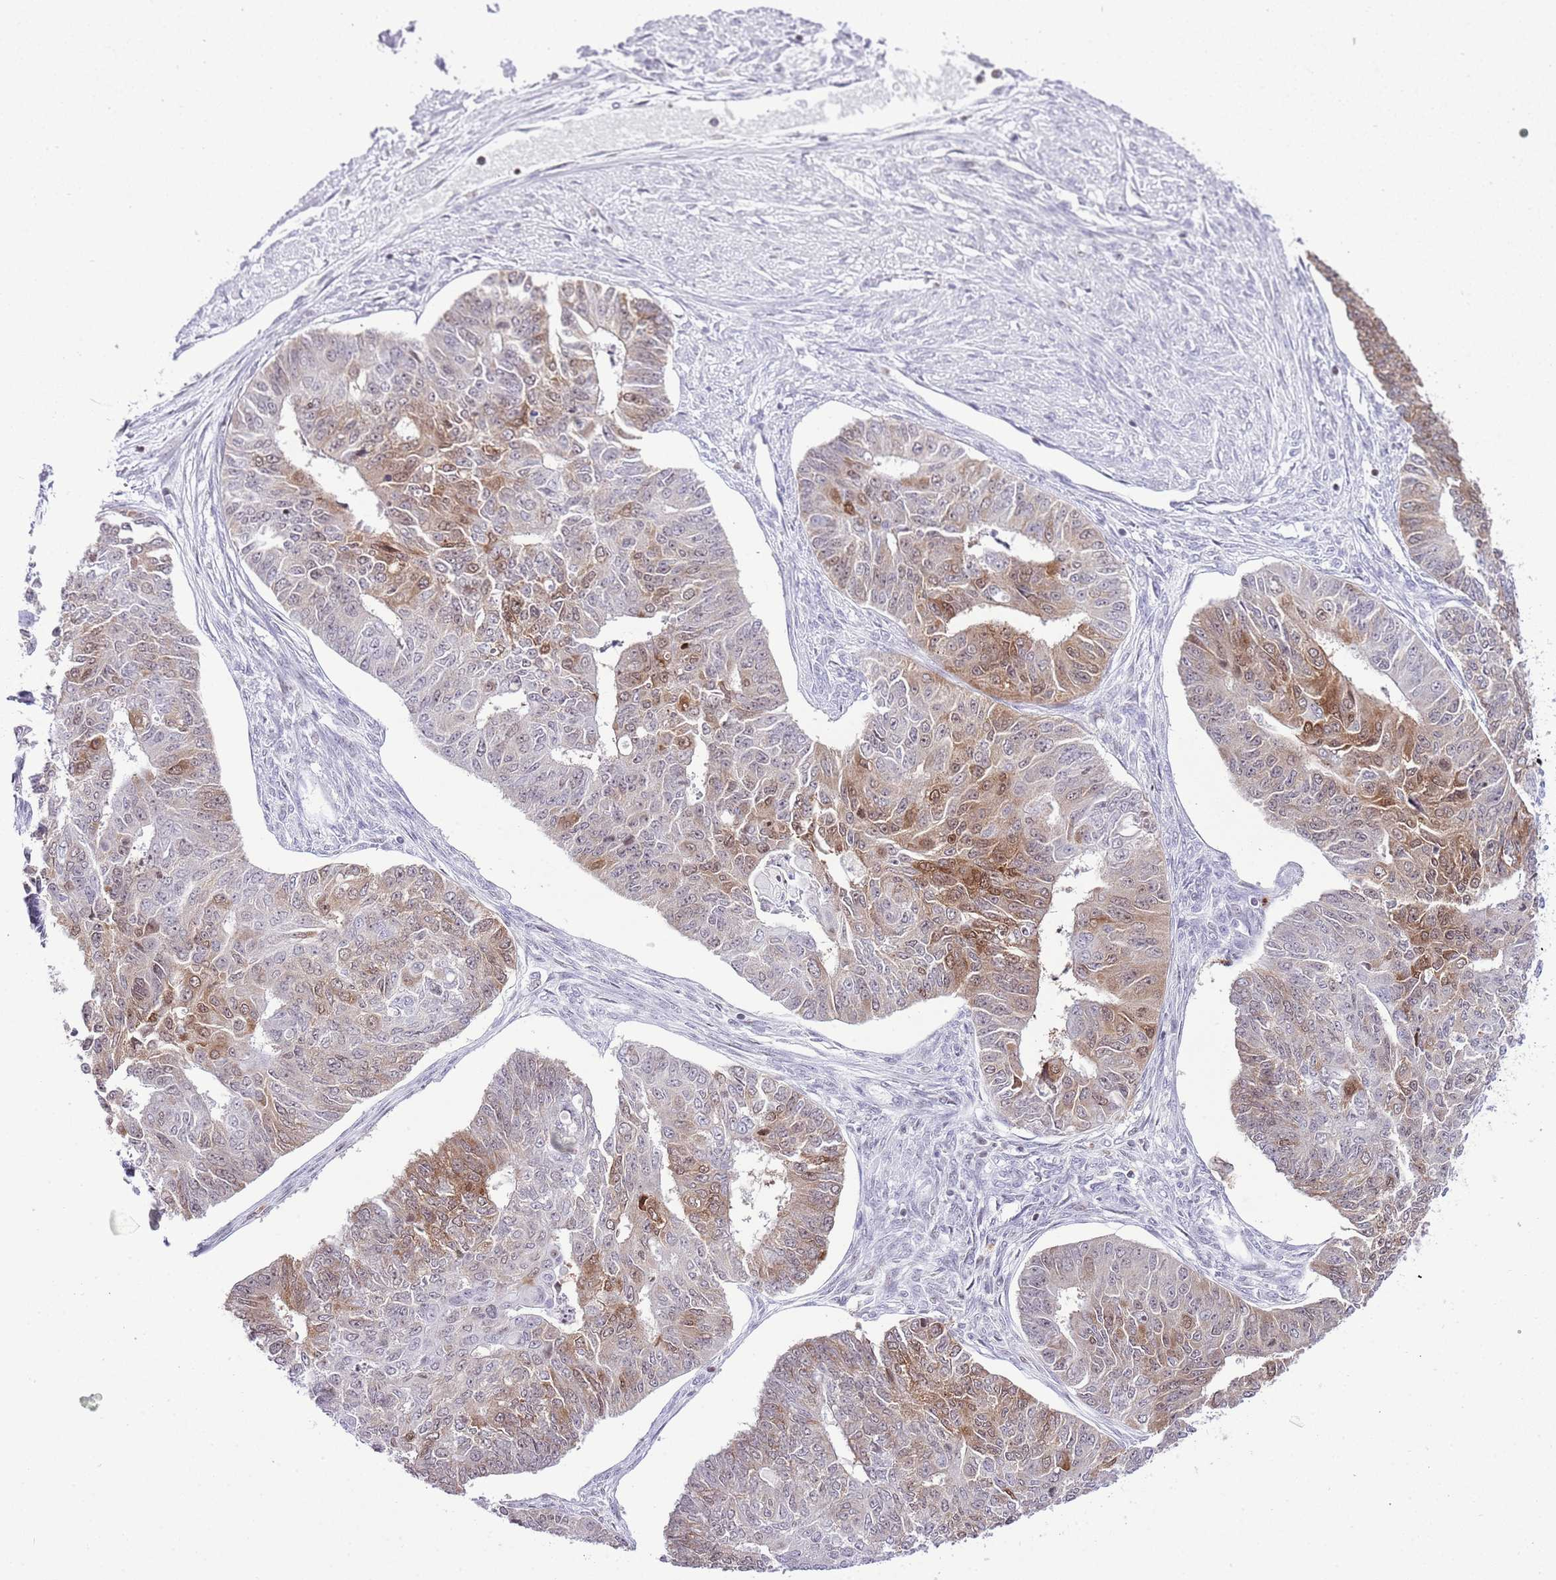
{"staining": {"intensity": "moderate", "quantity": "<25%", "location": "cytoplasmic/membranous,nuclear"}, "tissue": "endometrial cancer", "cell_type": "Tumor cells", "image_type": "cancer", "snomed": [{"axis": "morphology", "description": "Adenocarcinoma, NOS"}, {"axis": "topography", "description": "Endometrium"}], "caption": "A brown stain highlights moderate cytoplasmic/membranous and nuclear staining of a protein in adenocarcinoma (endometrial) tumor cells.", "gene": "PRR15", "patient": {"sex": "female", "age": 32}}